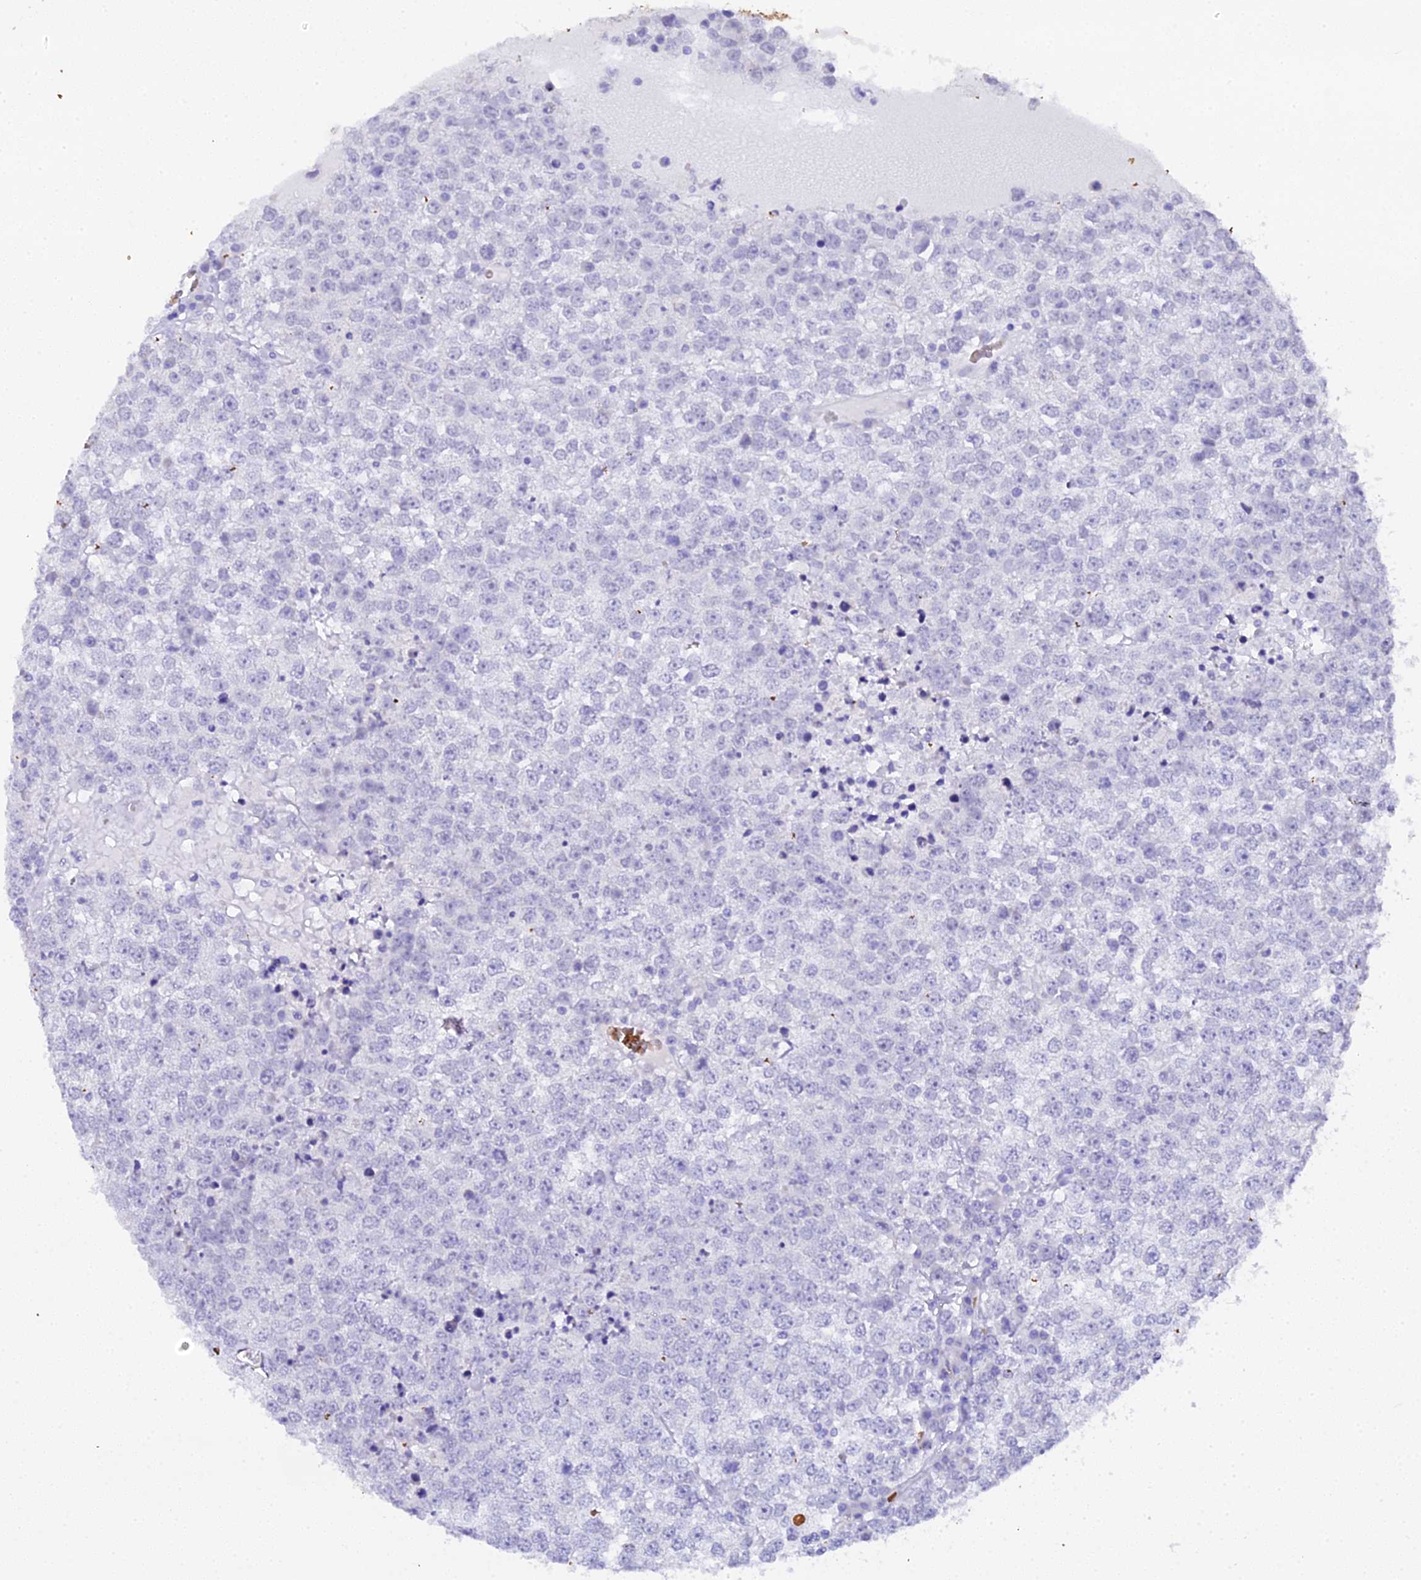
{"staining": {"intensity": "negative", "quantity": "none", "location": "none"}, "tissue": "testis cancer", "cell_type": "Tumor cells", "image_type": "cancer", "snomed": [{"axis": "morphology", "description": "Seminoma, NOS"}, {"axis": "topography", "description": "Testis"}], "caption": "Photomicrograph shows no significant protein positivity in tumor cells of testis seminoma.", "gene": "CFAP45", "patient": {"sex": "male", "age": 65}}